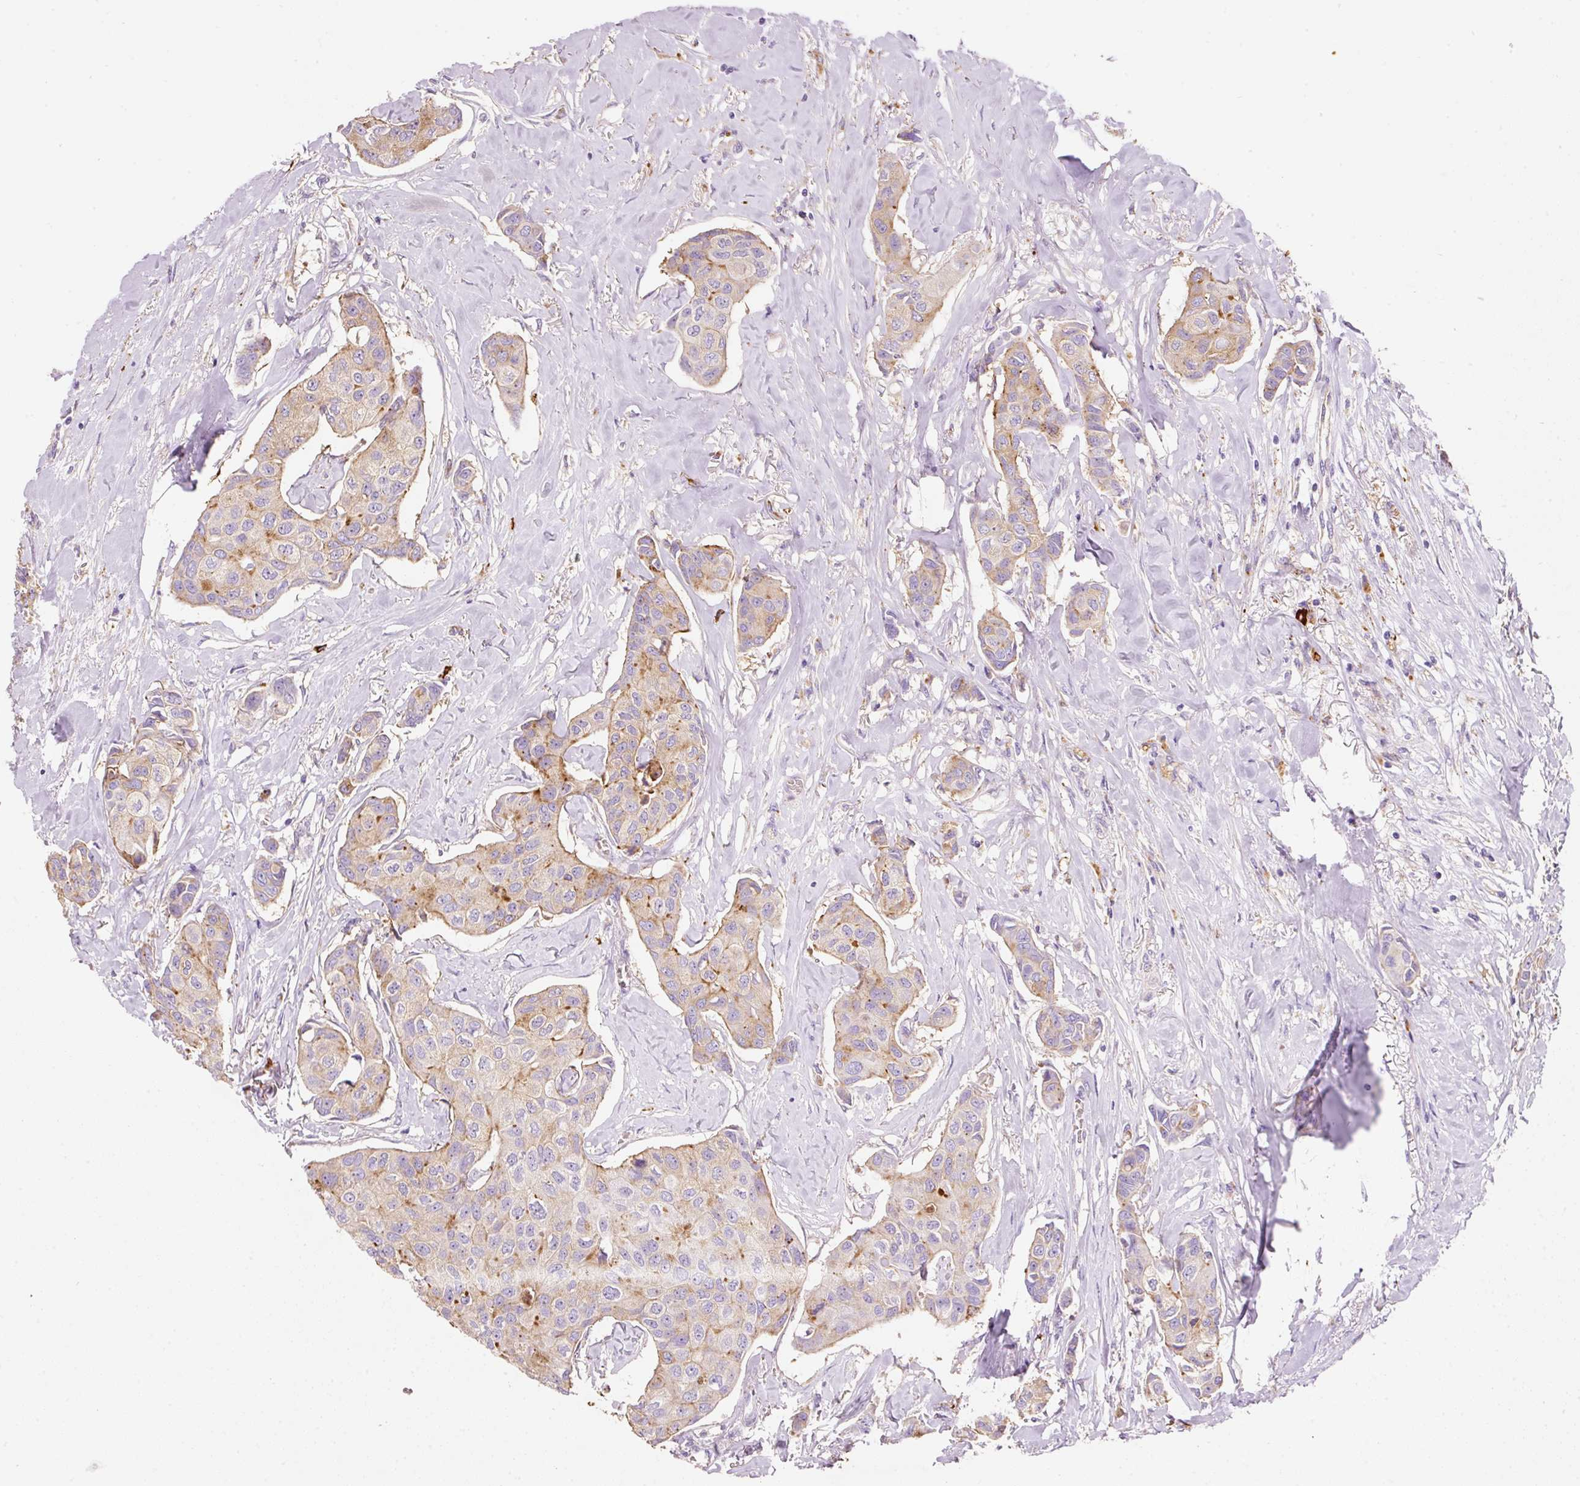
{"staining": {"intensity": "moderate", "quantity": "<25%", "location": "cytoplasmic/membranous"}, "tissue": "breast cancer", "cell_type": "Tumor cells", "image_type": "cancer", "snomed": [{"axis": "morphology", "description": "Duct carcinoma"}, {"axis": "topography", "description": "Breast"}], "caption": "A micrograph of breast cancer (infiltrating ductal carcinoma) stained for a protein demonstrates moderate cytoplasmic/membranous brown staining in tumor cells.", "gene": "TMC8", "patient": {"sex": "female", "age": 80}}